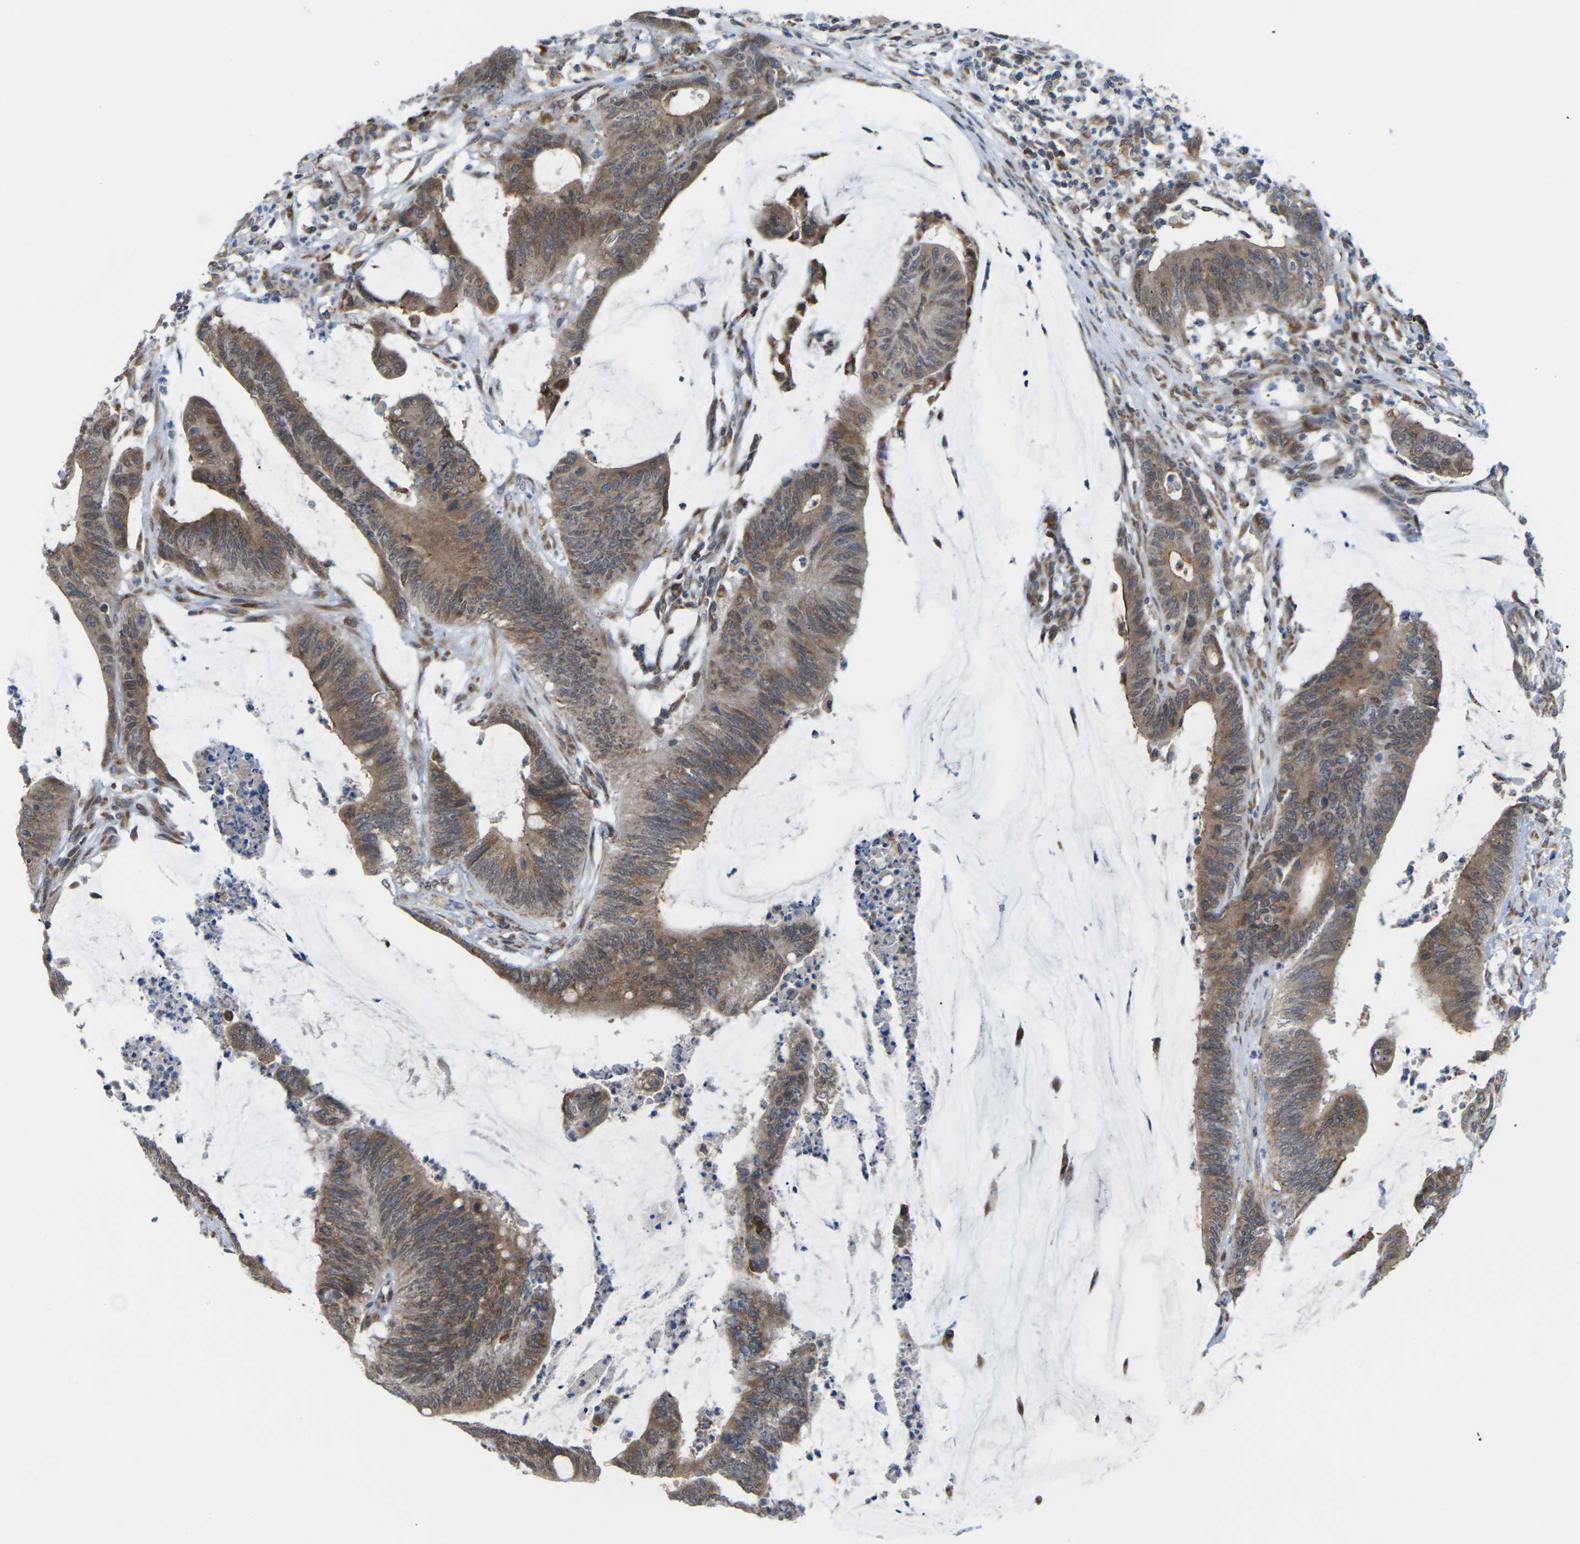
{"staining": {"intensity": "moderate", "quantity": ">75%", "location": "cytoplasmic/membranous"}, "tissue": "colorectal cancer", "cell_type": "Tumor cells", "image_type": "cancer", "snomed": [{"axis": "morphology", "description": "Adenocarcinoma, NOS"}, {"axis": "topography", "description": "Rectum"}], "caption": "About >75% of tumor cells in human colorectal cancer demonstrate moderate cytoplasmic/membranous protein positivity as visualized by brown immunohistochemical staining.", "gene": "PDZK1IP1", "patient": {"sex": "female", "age": 66}}